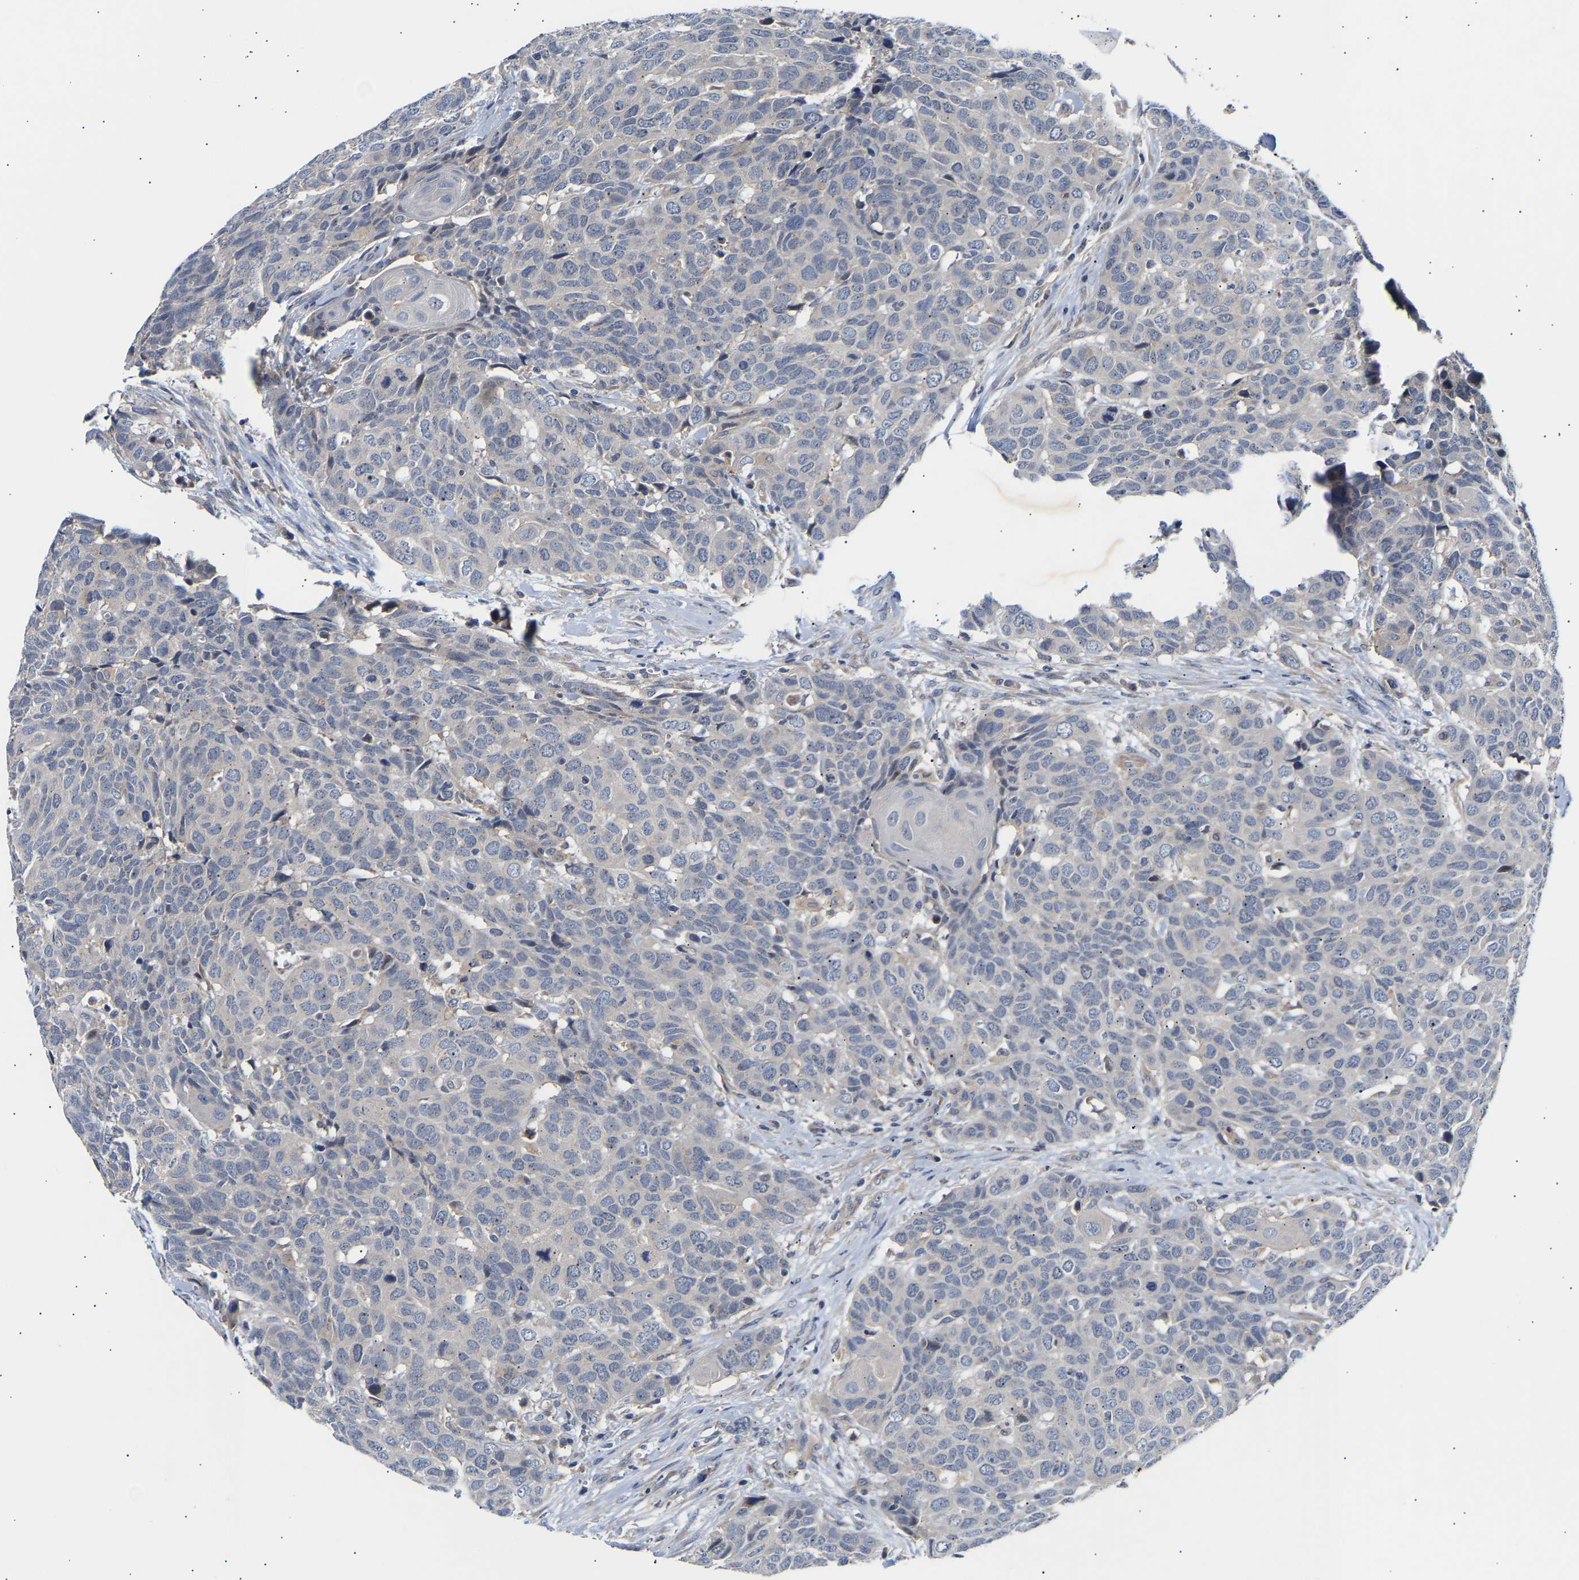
{"staining": {"intensity": "negative", "quantity": "none", "location": "none"}, "tissue": "head and neck cancer", "cell_type": "Tumor cells", "image_type": "cancer", "snomed": [{"axis": "morphology", "description": "Squamous cell carcinoma, NOS"}, {"axis": "topography", "description": "Head-Neck"}], "caption": "IHC histopathology image of human squamous cell carcinoma (head and neck) stained for a protein (brown), which exhibits no positivity in tumor cells. (Brightfield microscopy of DAB (3,3'-diaminobenzidine) immunohistochemistry at high magnification).", "gene": "KASH5", "patient": {"sex": "male", "age": 66}}